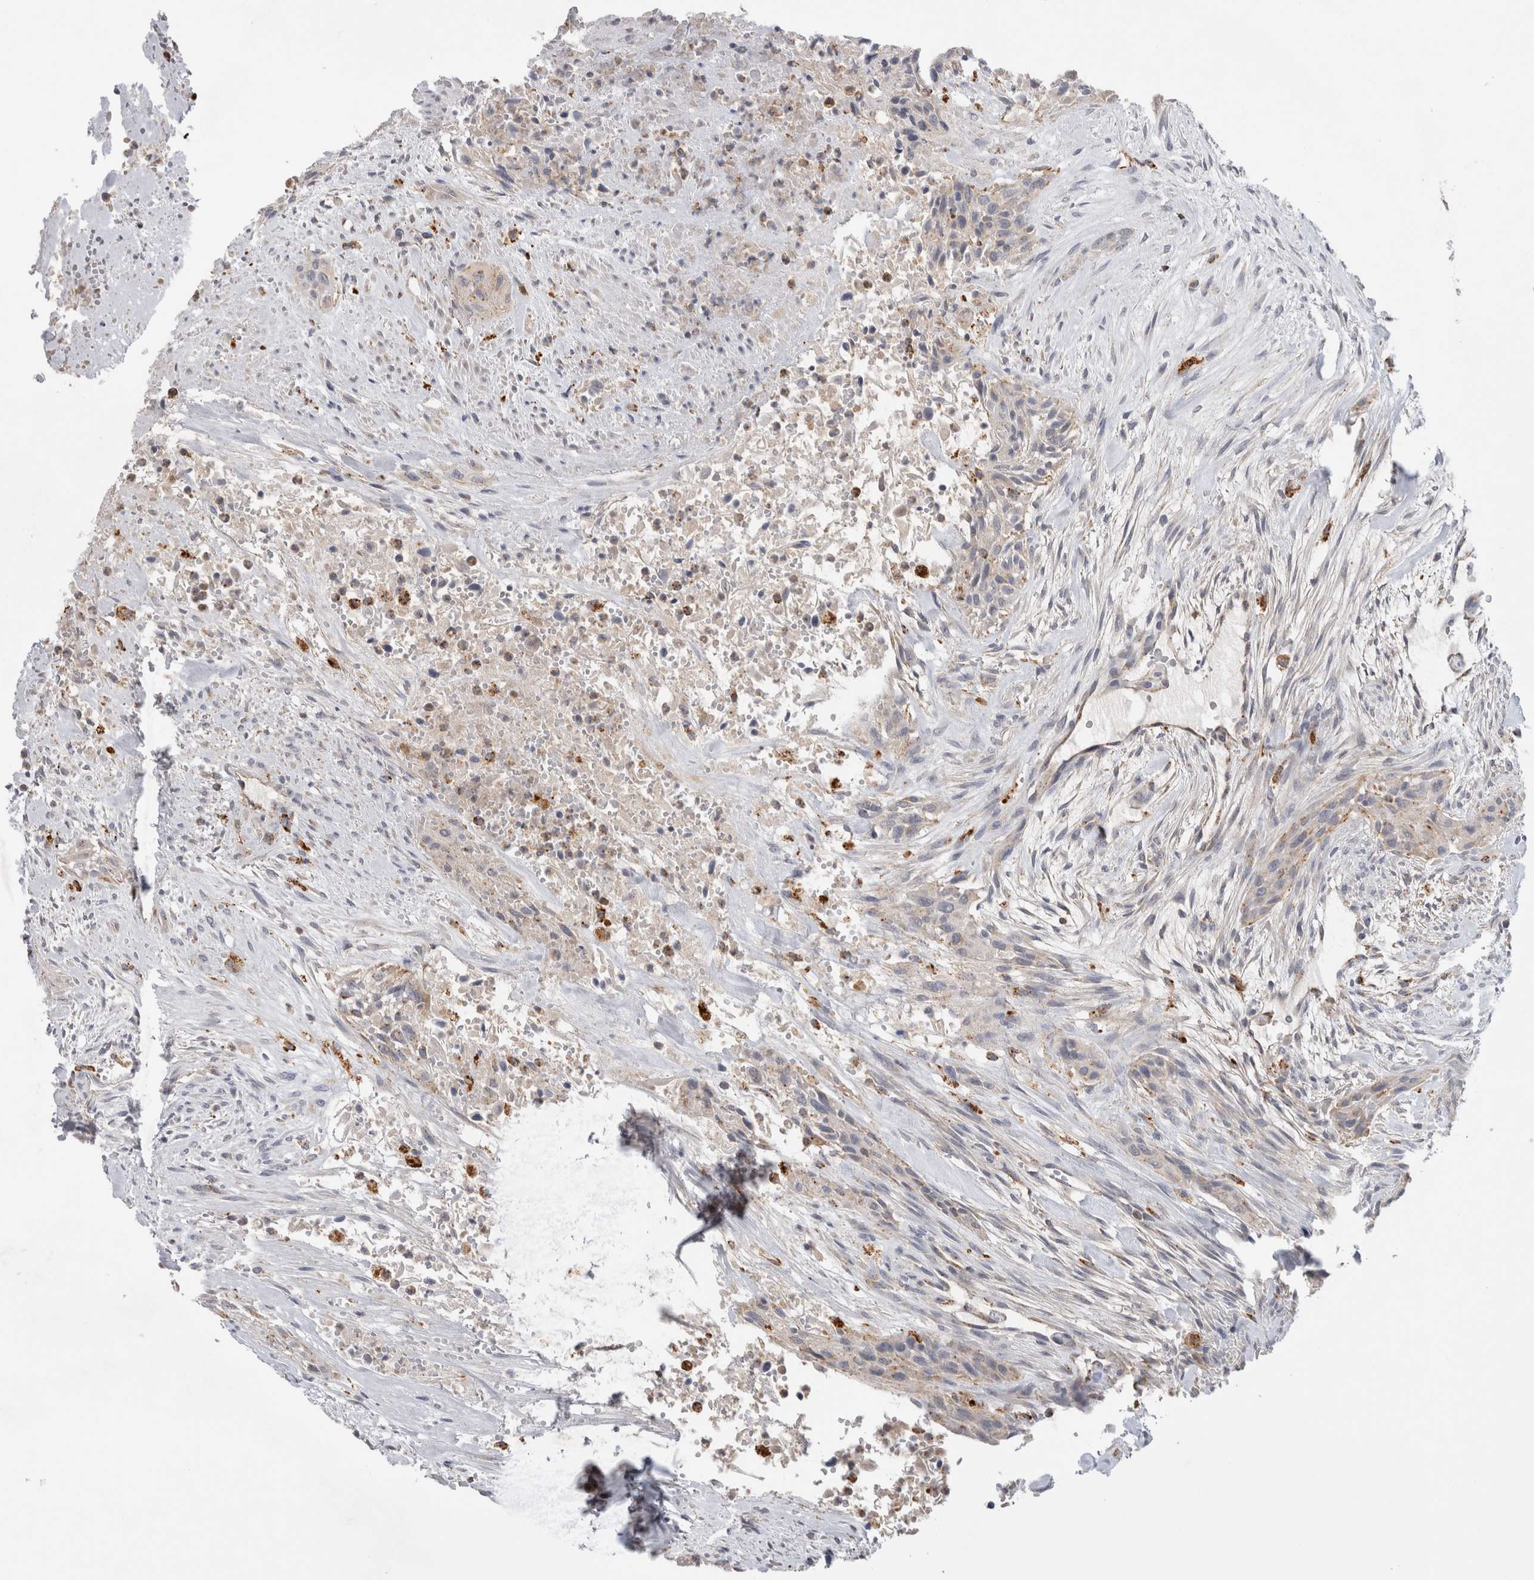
{"staining": {"intensity": "negative", "quantity": "none", "location": "none"}, "tissue": "urothelial cancer", "cell_type": "Tumor cells", "image_type": "cancer", "snomed": [{"axis": "morphology", "description": "Urothelial carcinoma, High grade"}, {"axis": "topography", "description": "Urinary bladder"}], "caption": "IHC photomicrograph of urothelial cancer stained for a protein (brown), which reveals no staining in tumor cells. Brightfield microscopy of immunohistochemistry (IHC) stained with DAB (brown) and hematoxylin (blue), captured at high magnification.", "gene": "GNS", "patient": {"sex": "male", "age": 35}}